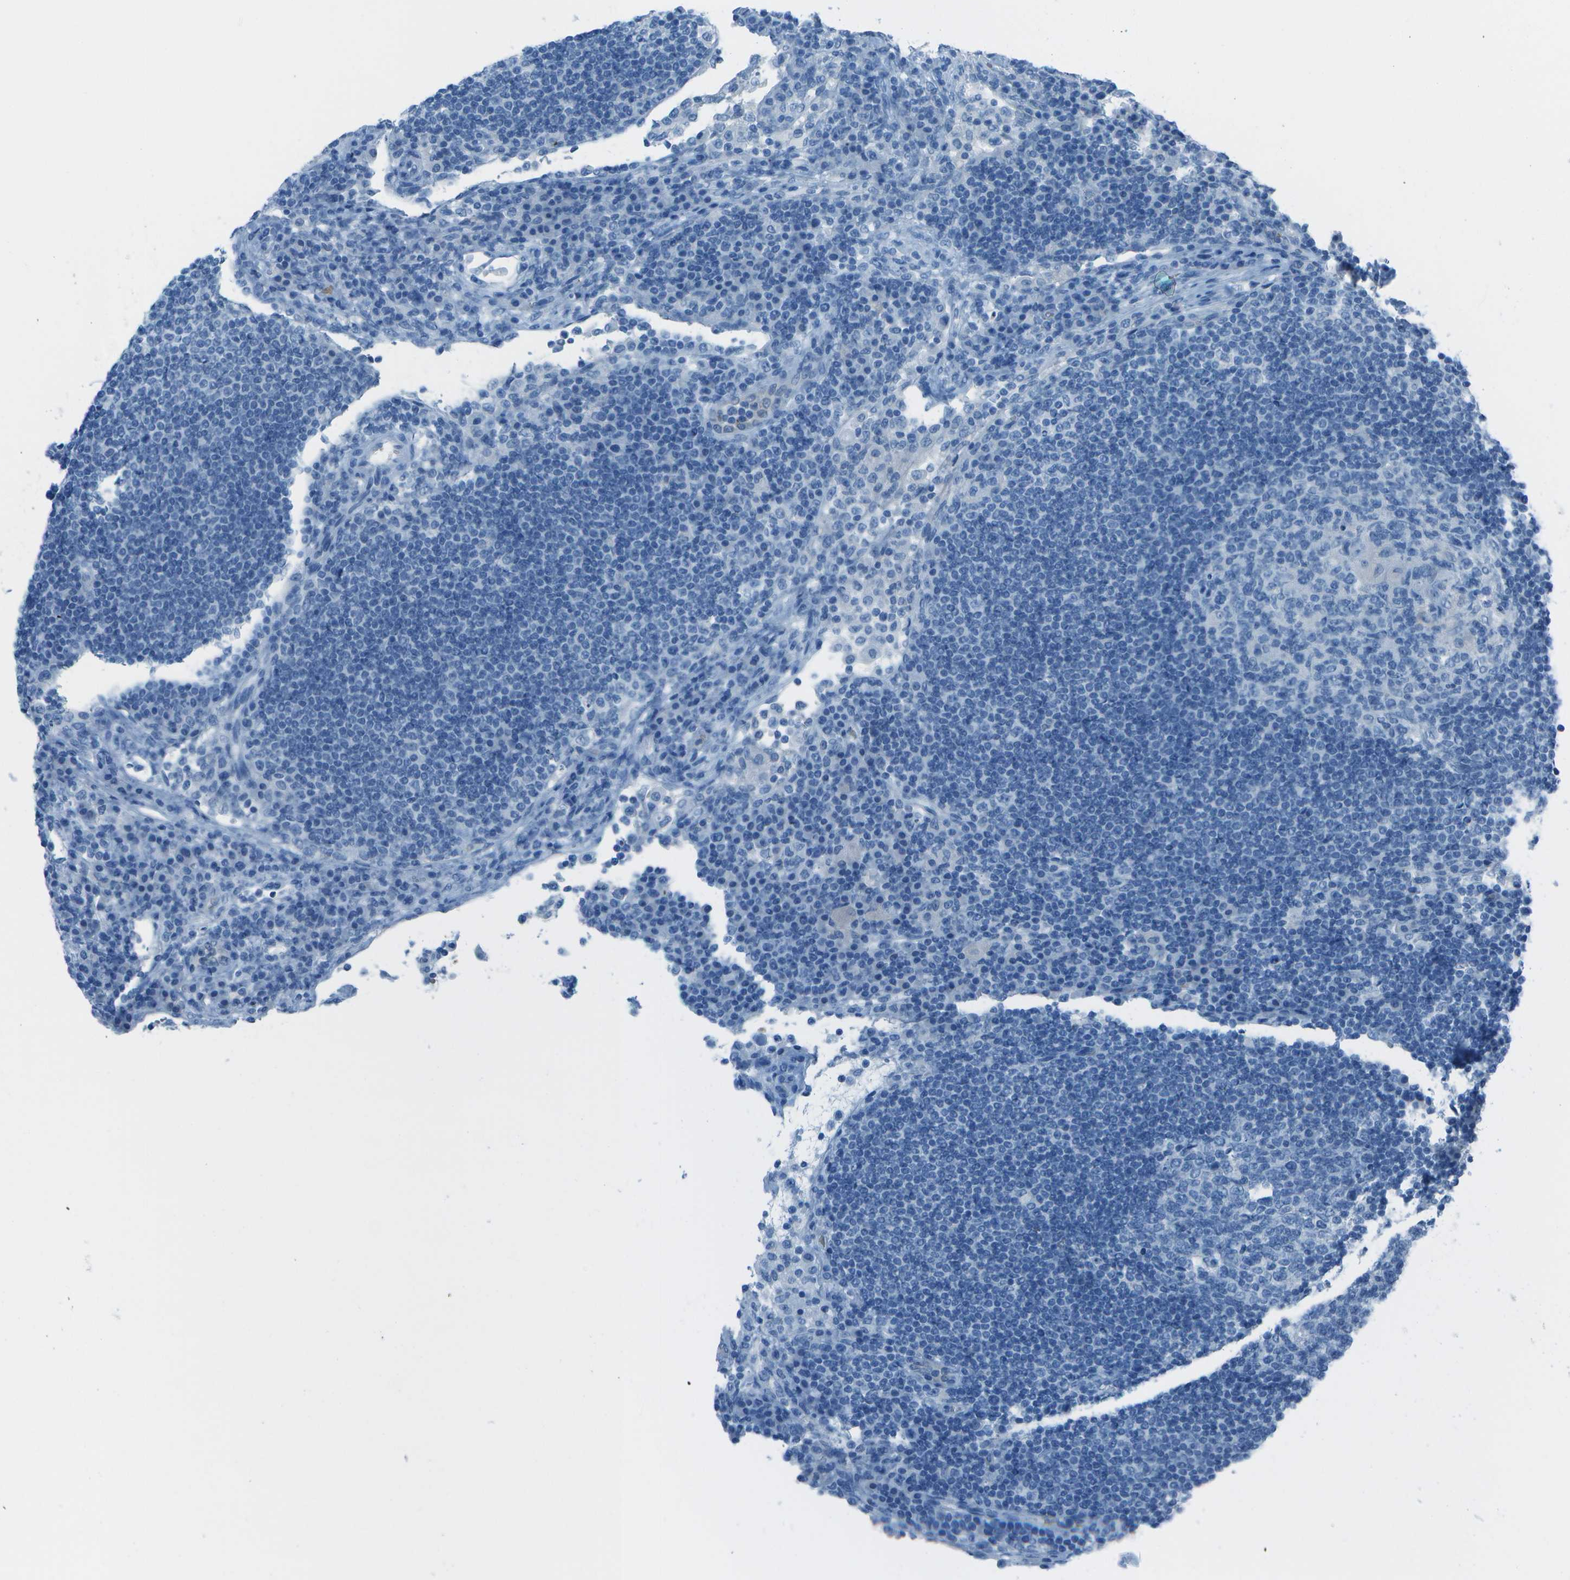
{"staining": {"intensity": "negative", "quantity": "none", "location": "none"}, "tissue": "lymph node", "cell_type": "Germinal center cells", "image_type": "normal", "snomed": [{"axis": "morphology", "description": "Normal tissue, NOS"}, {"axis": "topography", "description": "Lymph node"}], "caption": "DAB immunohistochemical staining of unremarkable lymph node shows no significant positivity in germinal center cells. Brightfield microscopy of immunohistochemistry stained with DAB (3,3'-diaminobenzidine) (brown) and hematoxylin (blue), captured at high magnification.", "gene": "ASL", "patient": {"sex": "female", "age": 53}}